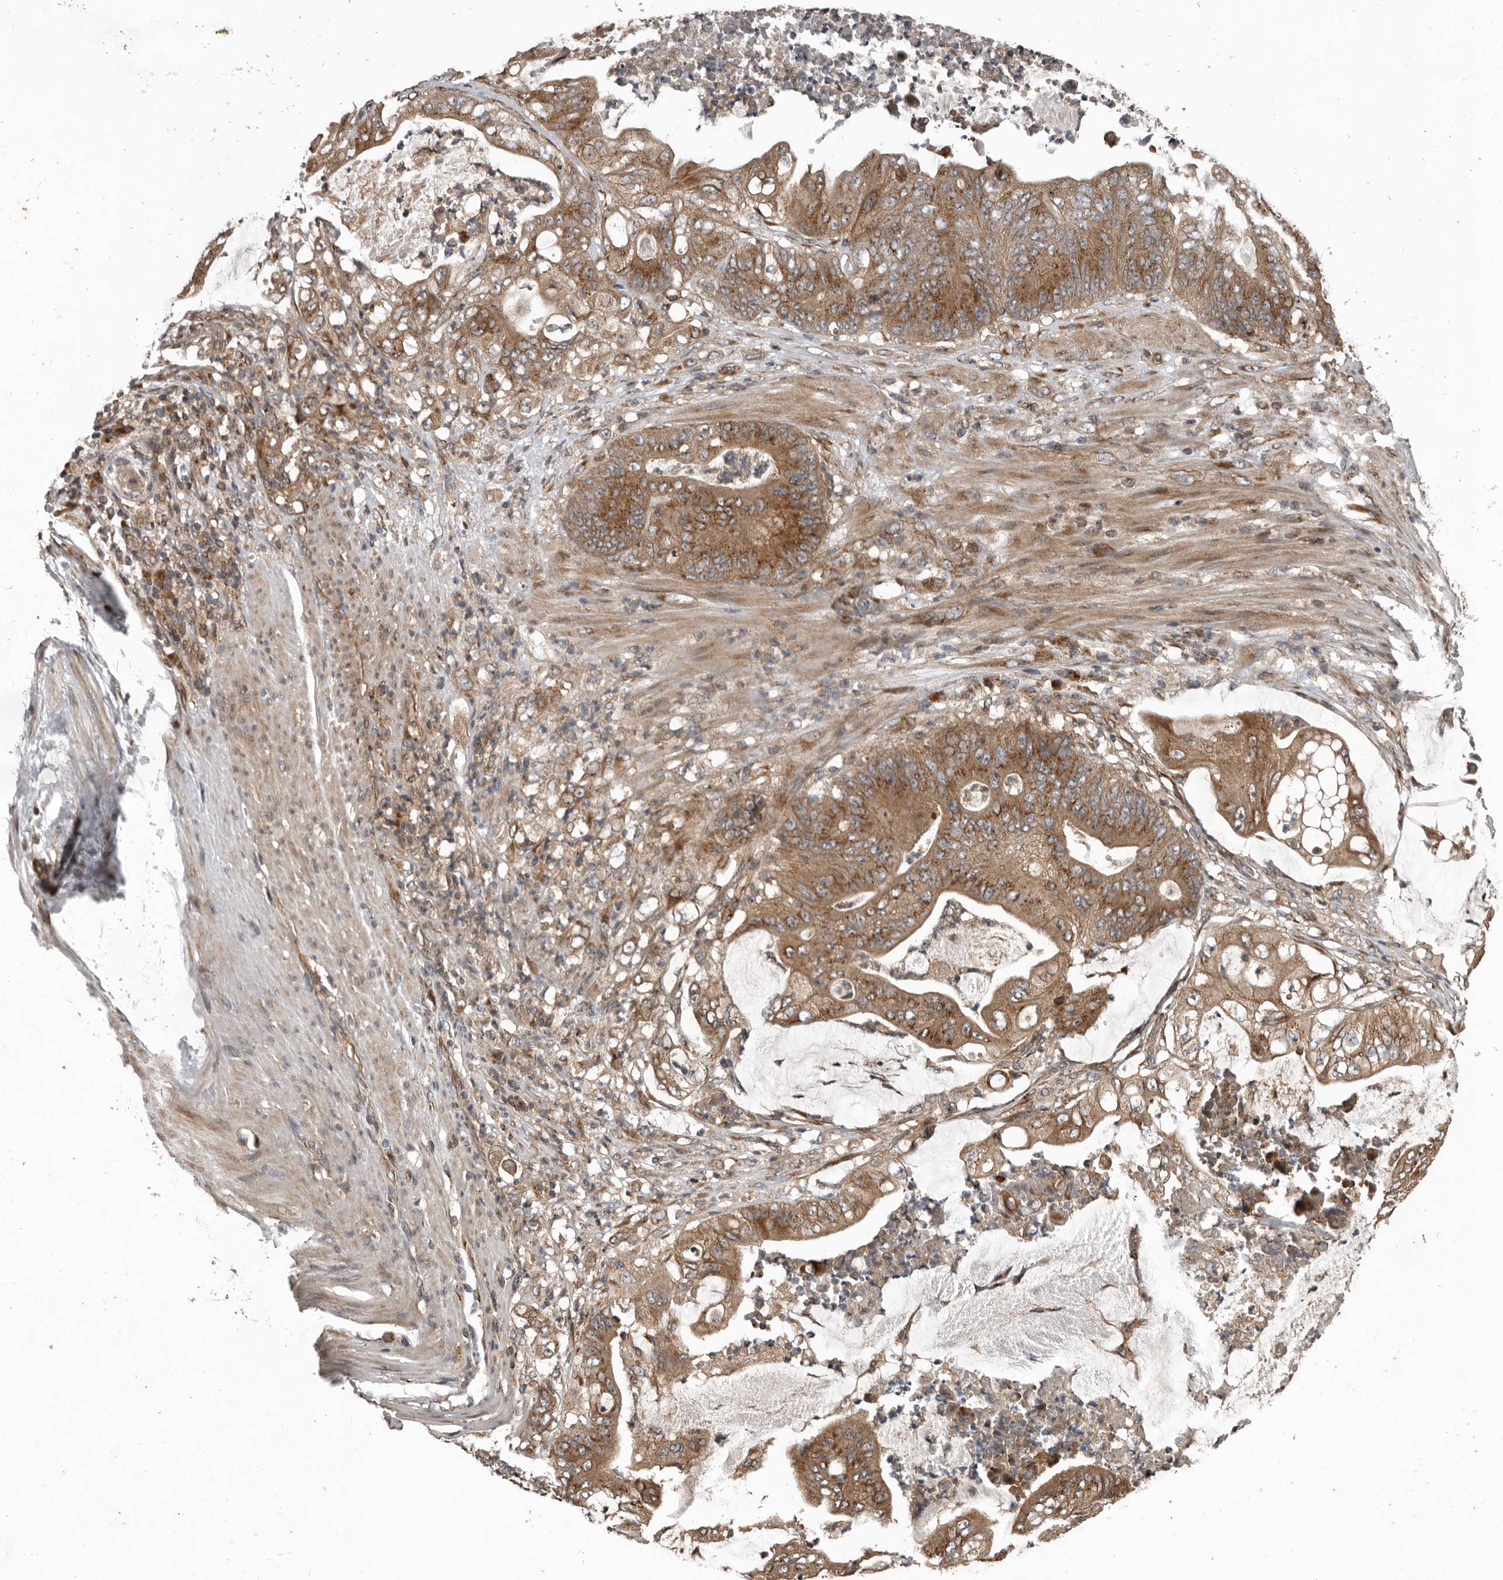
{"staining": {"intensity": "moderate", "quantity": ">75%", "location": "cytoplasmic/membranous"}, "tissue": "stomach cancer", "cell_type": "Tumor cells", "image_type": "cancer", "snomed": [{"axis": "morphology", "description": "Adenocarcinoma, NOS"}, {"axis": "topography", "description": "Stomach"}], "caption": "There is medium levels of moderate cytoplasmic/membranous positivity in tumor cells of stomach cancer, as demonstrated by immunohistochemical staining (brown color).", "gene": "CCDC190", "patient": {"sex": "female", "age": 73}}